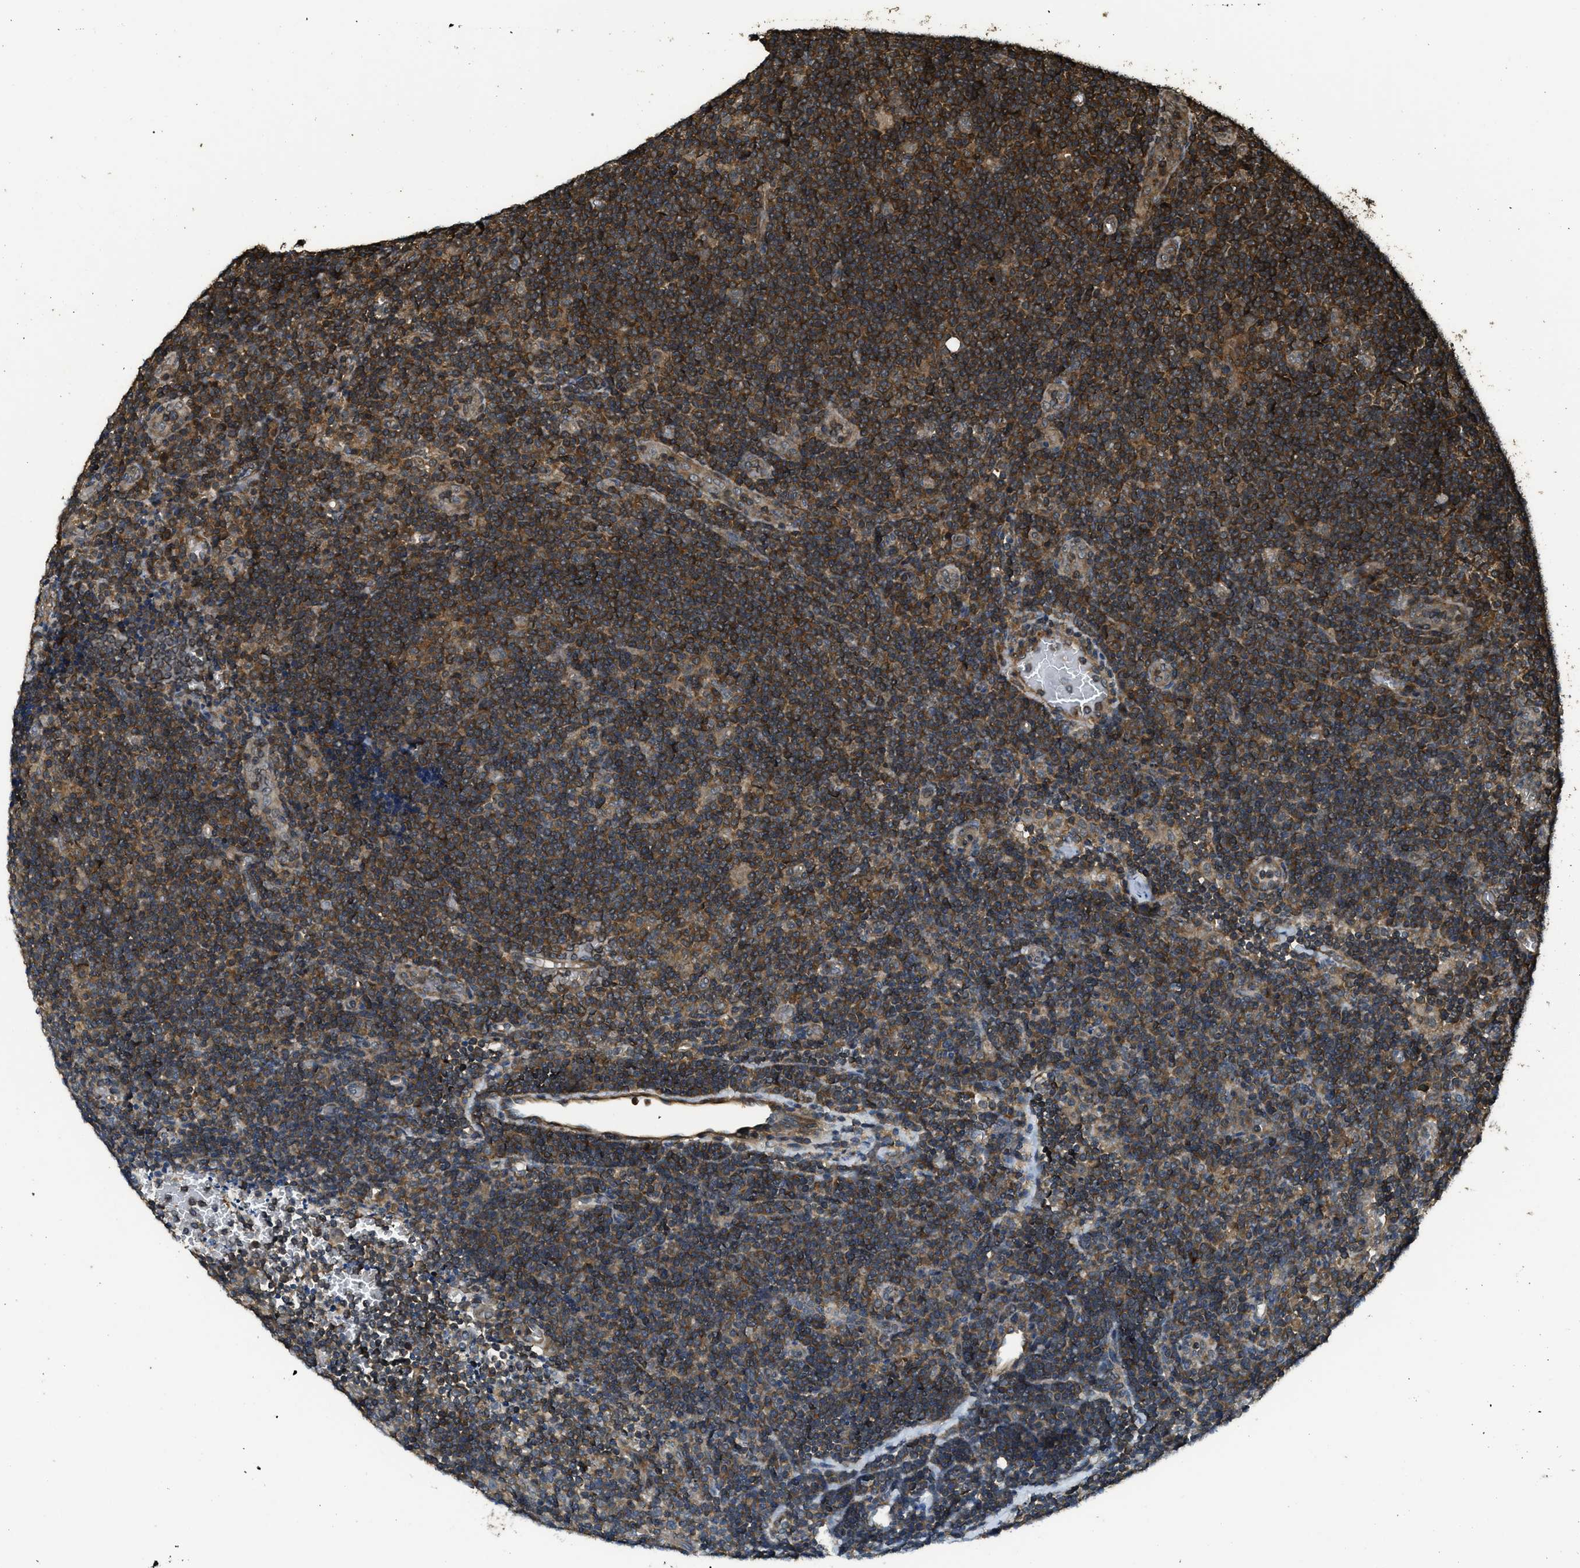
{"staining": {"intensity": "weak", "quantity": "25%-75%", "location": "cytoplasmic/membranous"}, "tissue": "lymphoma", "cell_type": "Tumor cells", "image_type": "cancer", "snomed": [{"axis": "morphology", "description": "Hodgkin's disease, NOS"}, {"axis": "topography", "description": "Lymph node"}], "caption": "The photomicrograph shows immunohistochemical staining of lymphoma. There is weak cytoplasmic/membranous expression is appreciated in approximately 25%-75% of tumor cells. (brown staining indicates protein expression, while blue staining denotes nuclei).", "gene": "PPP6R3", "patient": {"sex": "female", "age": 57}}